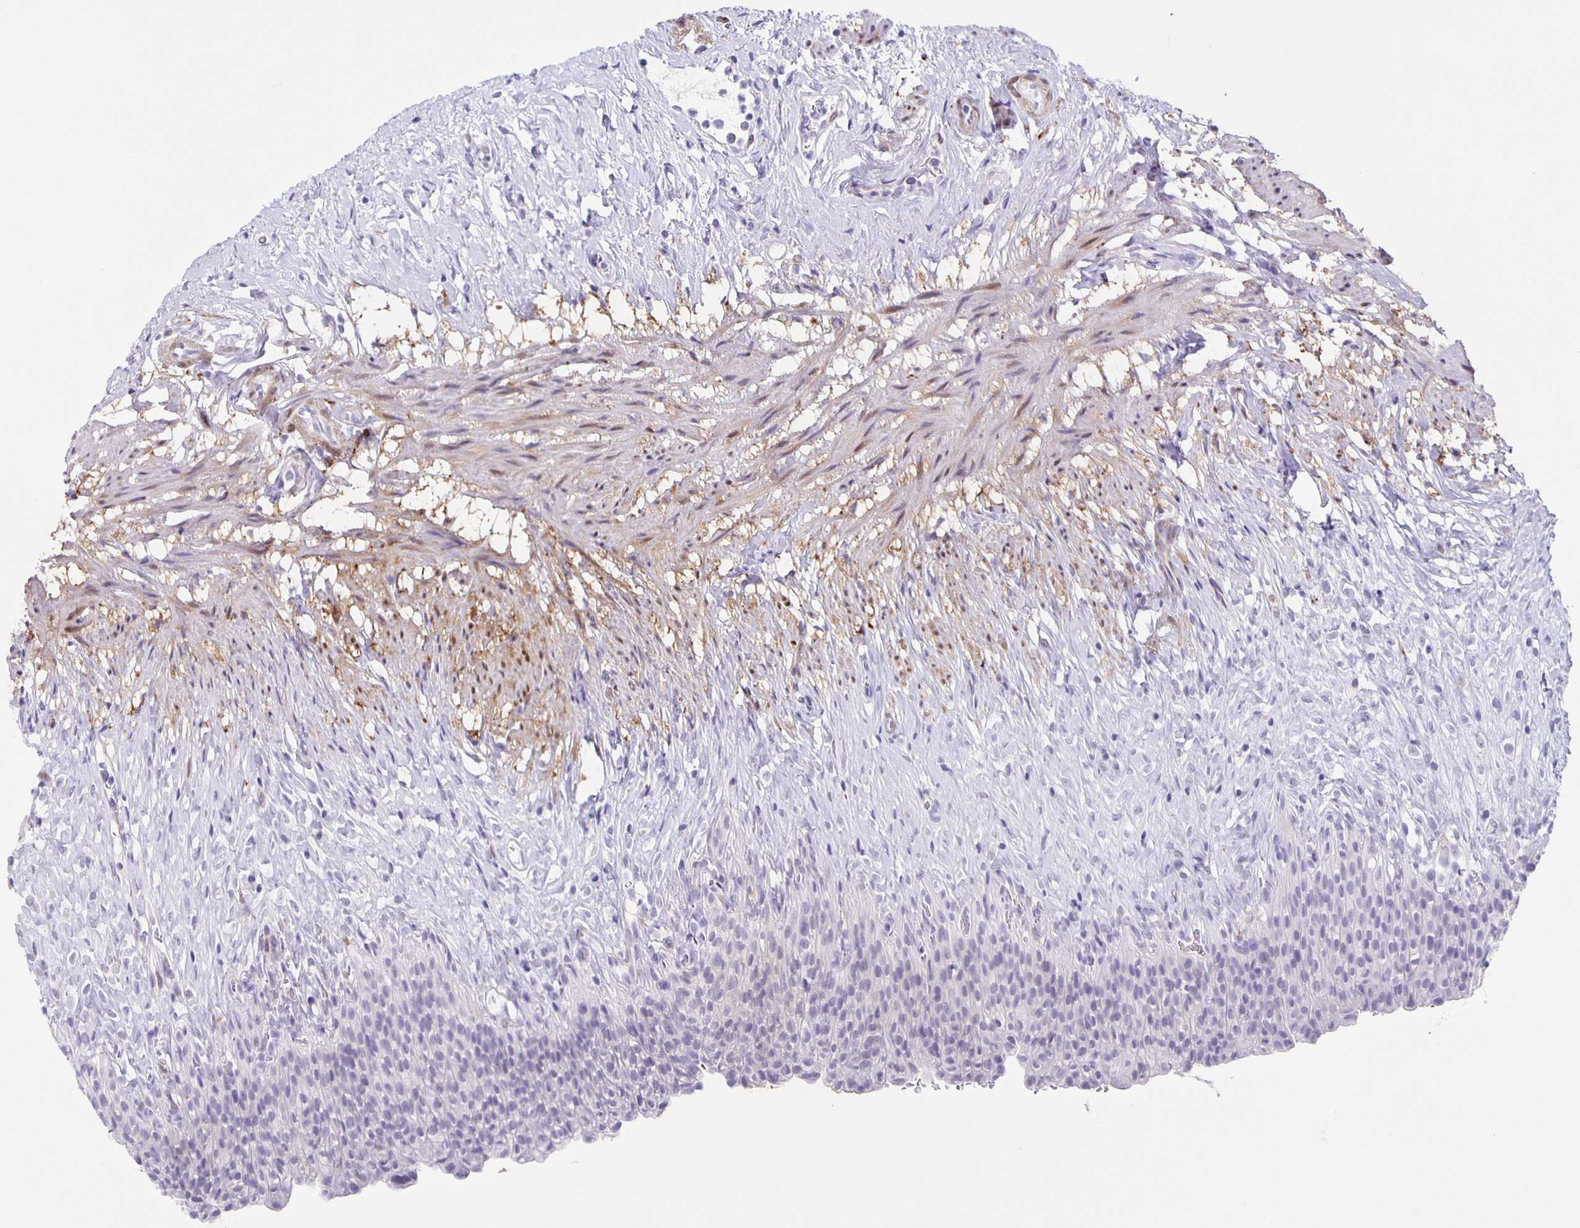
{"staining": {"intensity": "negative", "quantity": "none", "location": "none"}, "tissue": "urinary bladder", "cell_type": "Urothelial cells", "image_type": "normal", "snomed": [{"axis": "morphology", "description": "Normal tissue, NOS"}, {"axis": "topography", "description": "Urinary bladder"}, {"axis": "topography", "description": "Prostate"}], "caption": "Urothelial cells show no significant protein staining in benign urinary bladder.", "gene": "TPPP", "patient": {"sex": "male", "age": 76}}